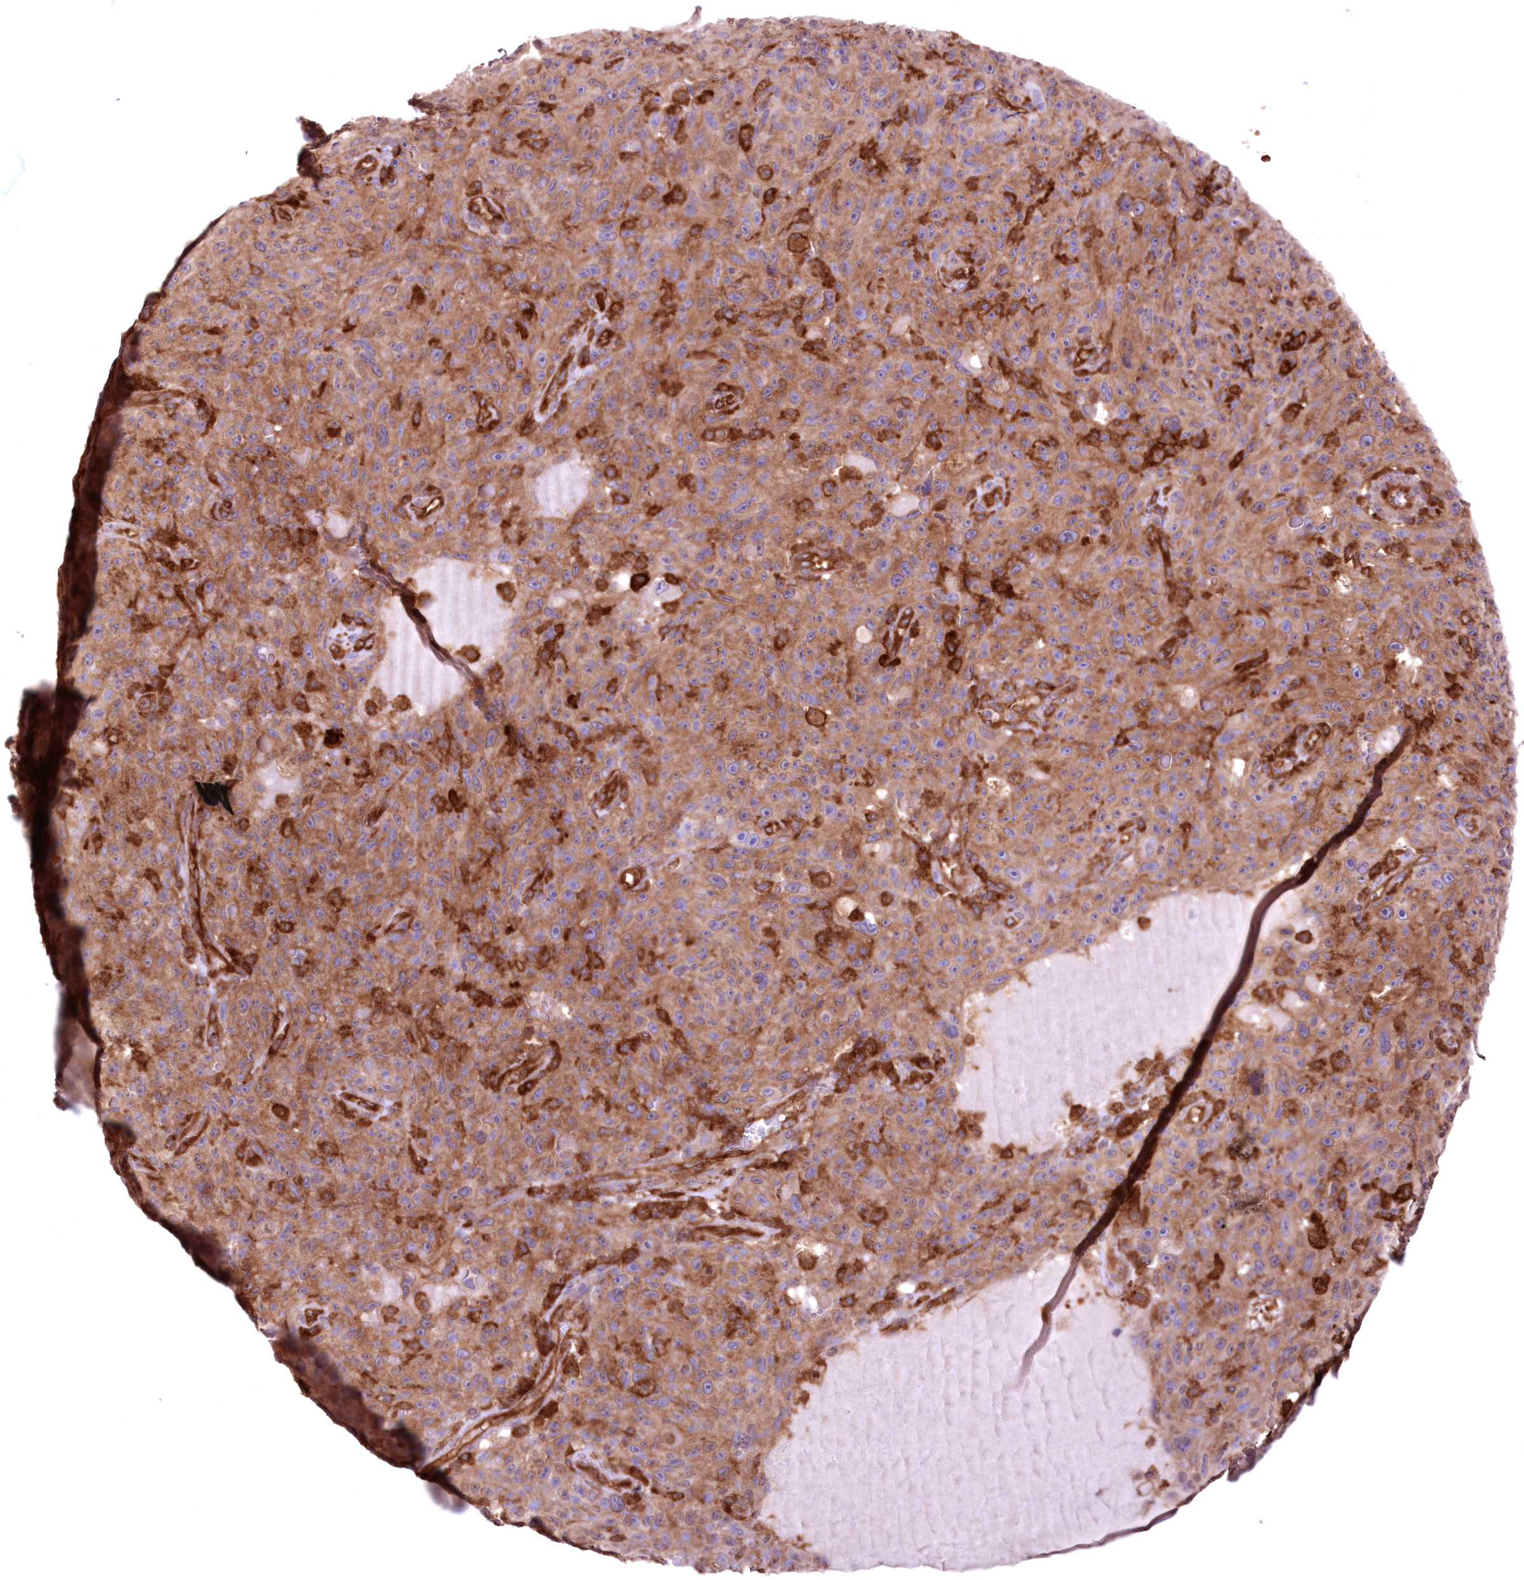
{"staining": {"intensity": "moderate", "quantity": ">75%", "location": "cytoplasmic/membranous"}, "tissue": "melanoma", "cell_type": "Tumor cells", "image_type": "cancer", "snomed": [{"axis": "morphology", "description": "Malignant melanoma, NOS"}, {"axis": "topography", "description": "Skin"}], "caption": "A medium amount of moderate cytoplasmic/membranous expression is present in about >75% of tumor cells in melanoma tissue.", "gene": "FCHO2", "patient": {"sex": "female", "age": 82}}